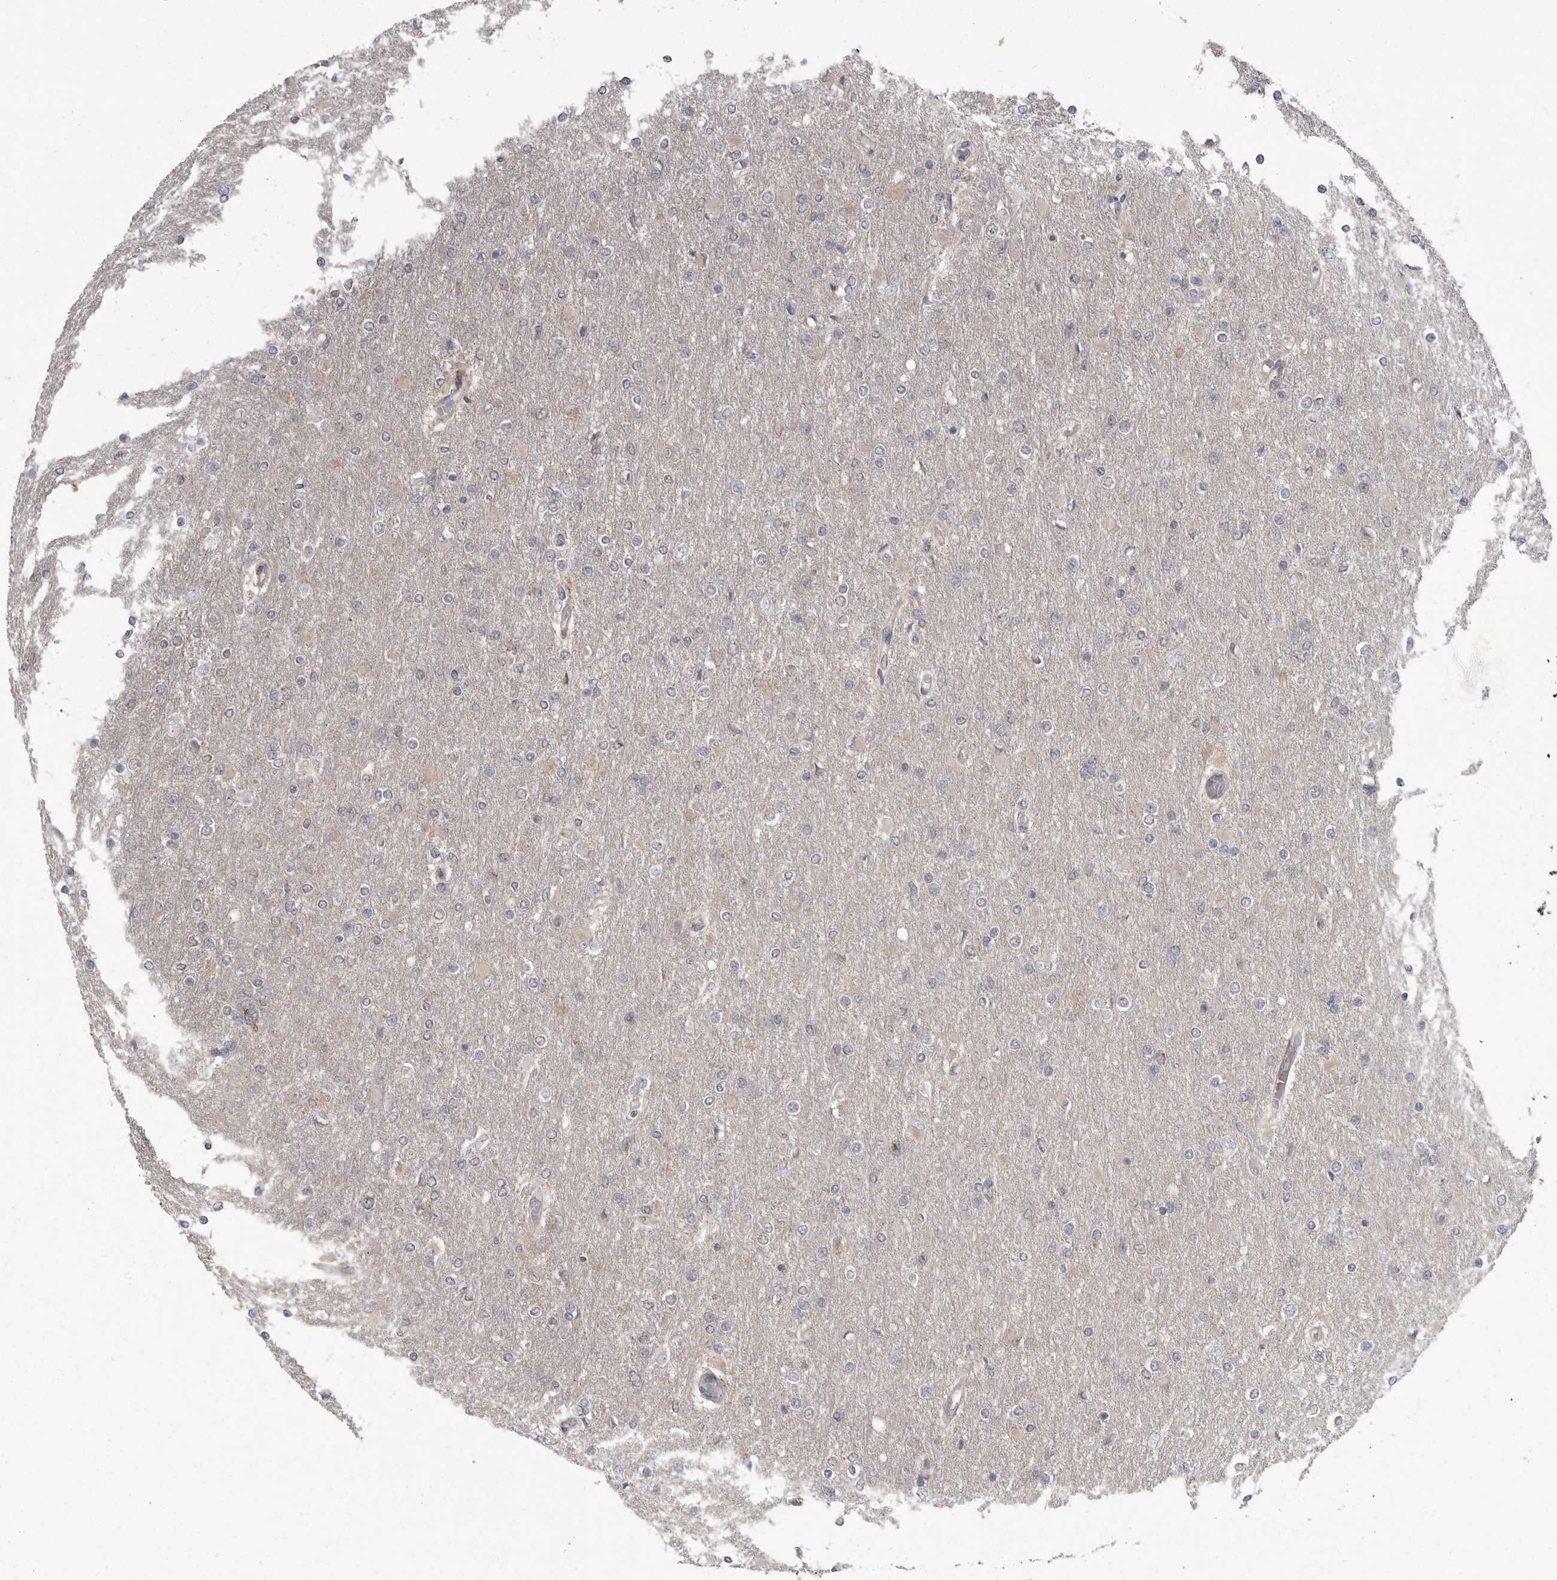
{"staining": {"intensity": "negative", "quantity": "none", "location": "none"}, "tissue": "glioma", "cell_type": "Tumor cells", "image_type": "cancer", "snomed": [{"axis": "morphology", "description": "Glioma, malignant, High grade"}, {"axis": "topography", "description": "Cerebral cortex"}], "caption": "Tumor cells show no significant positivity in glioma.", "gene": "PPP1R9A", "patient": {"sex": "female", "age": 36}}